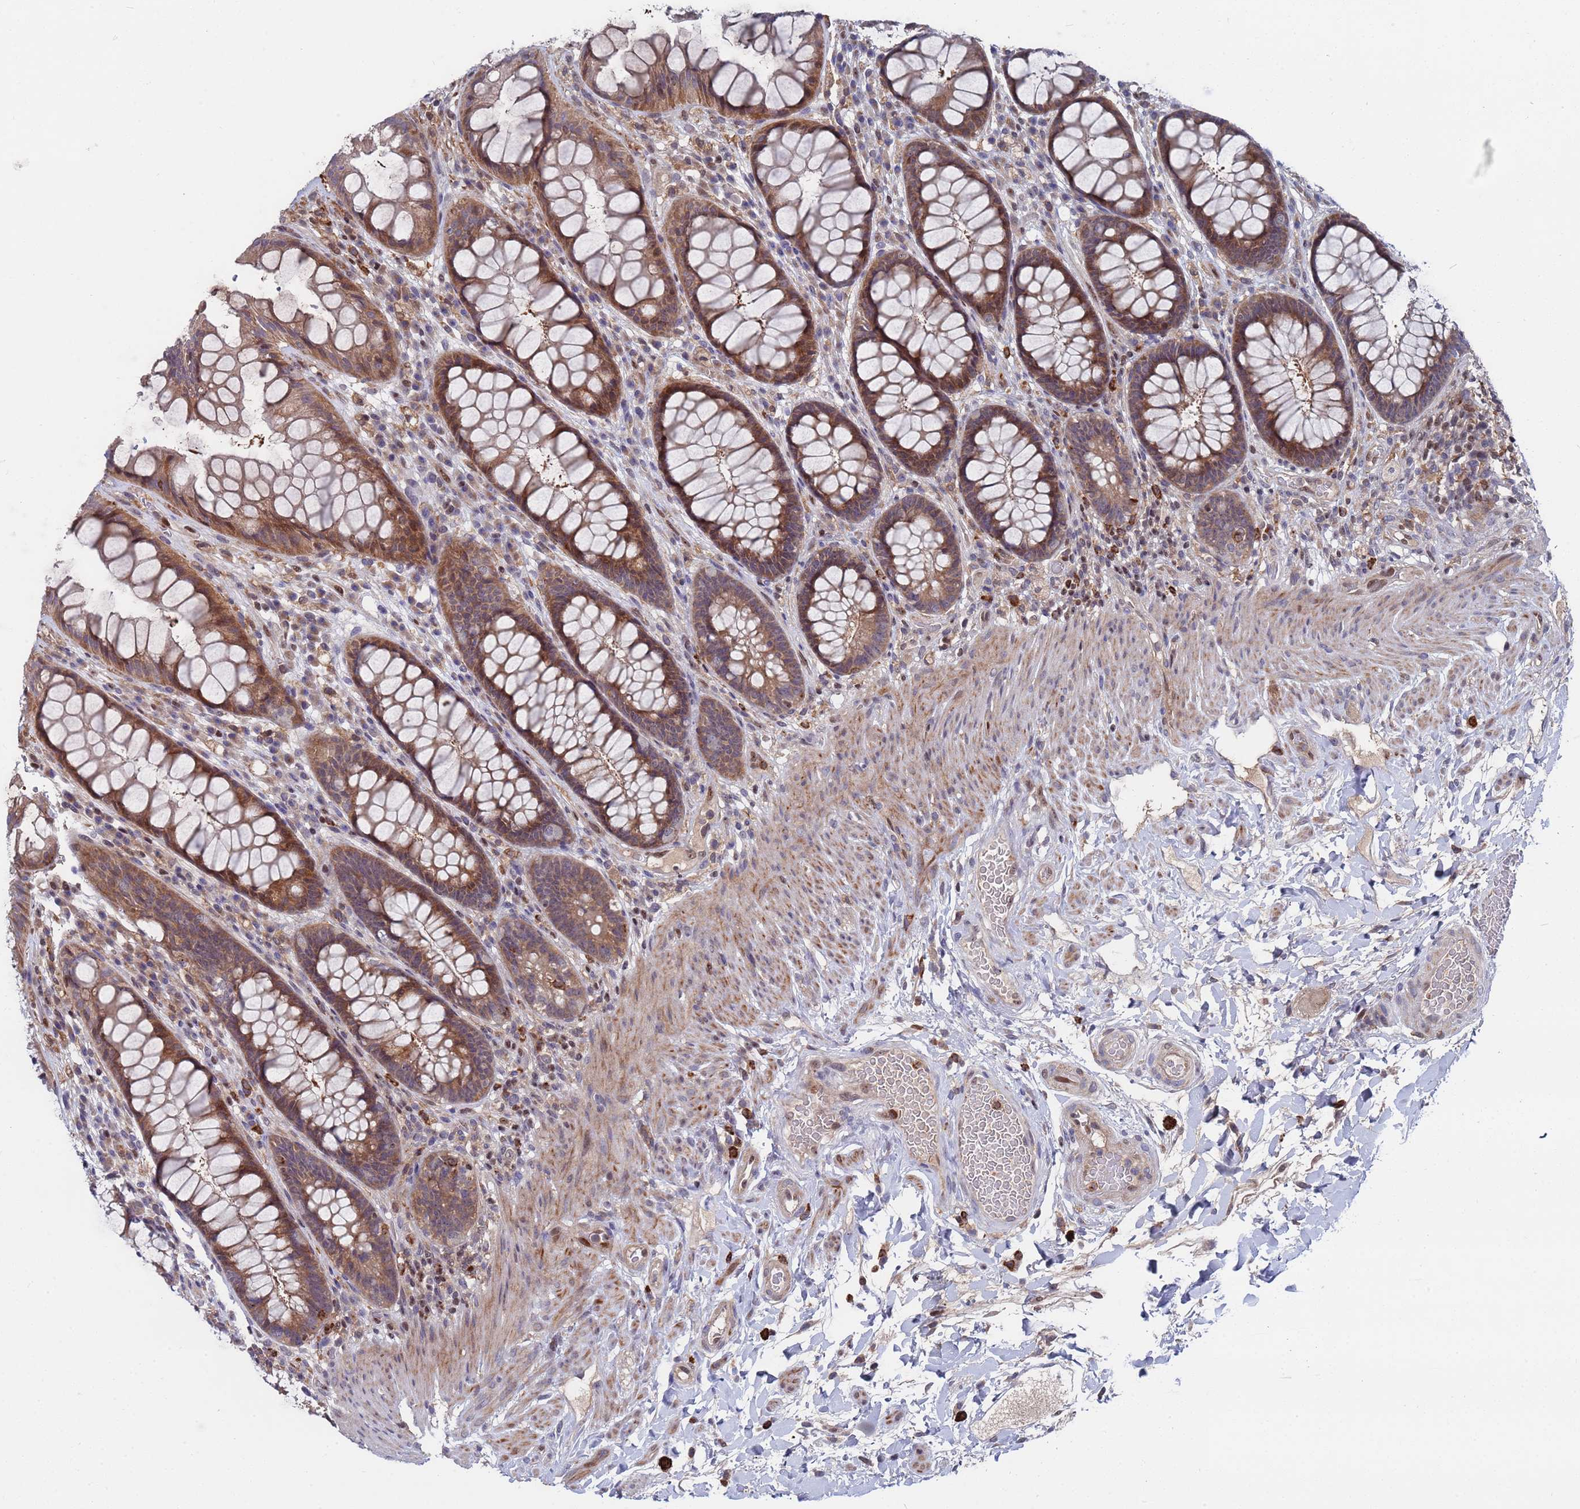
{"staining": {"intensity": "moderate", "quantity": ">75%", "location": "cytoplasmic/membranous"}, "tissue": "rectum", "cell_type": "Glandular cells", "image_type": "normal", "snomed": [{"axis": "morphology", "description": "Normal tissue, NOS"}, {"axis": "topography", "description": "Rectum"}], "caption": "Immunohistochemical staining of benign human rectum shows moderate cytoplasmic/membranous protein expression in approximately >75% of glandular cells.", "gene": "TMBIM6", "patient": {"sex": "female", "age": 46}}